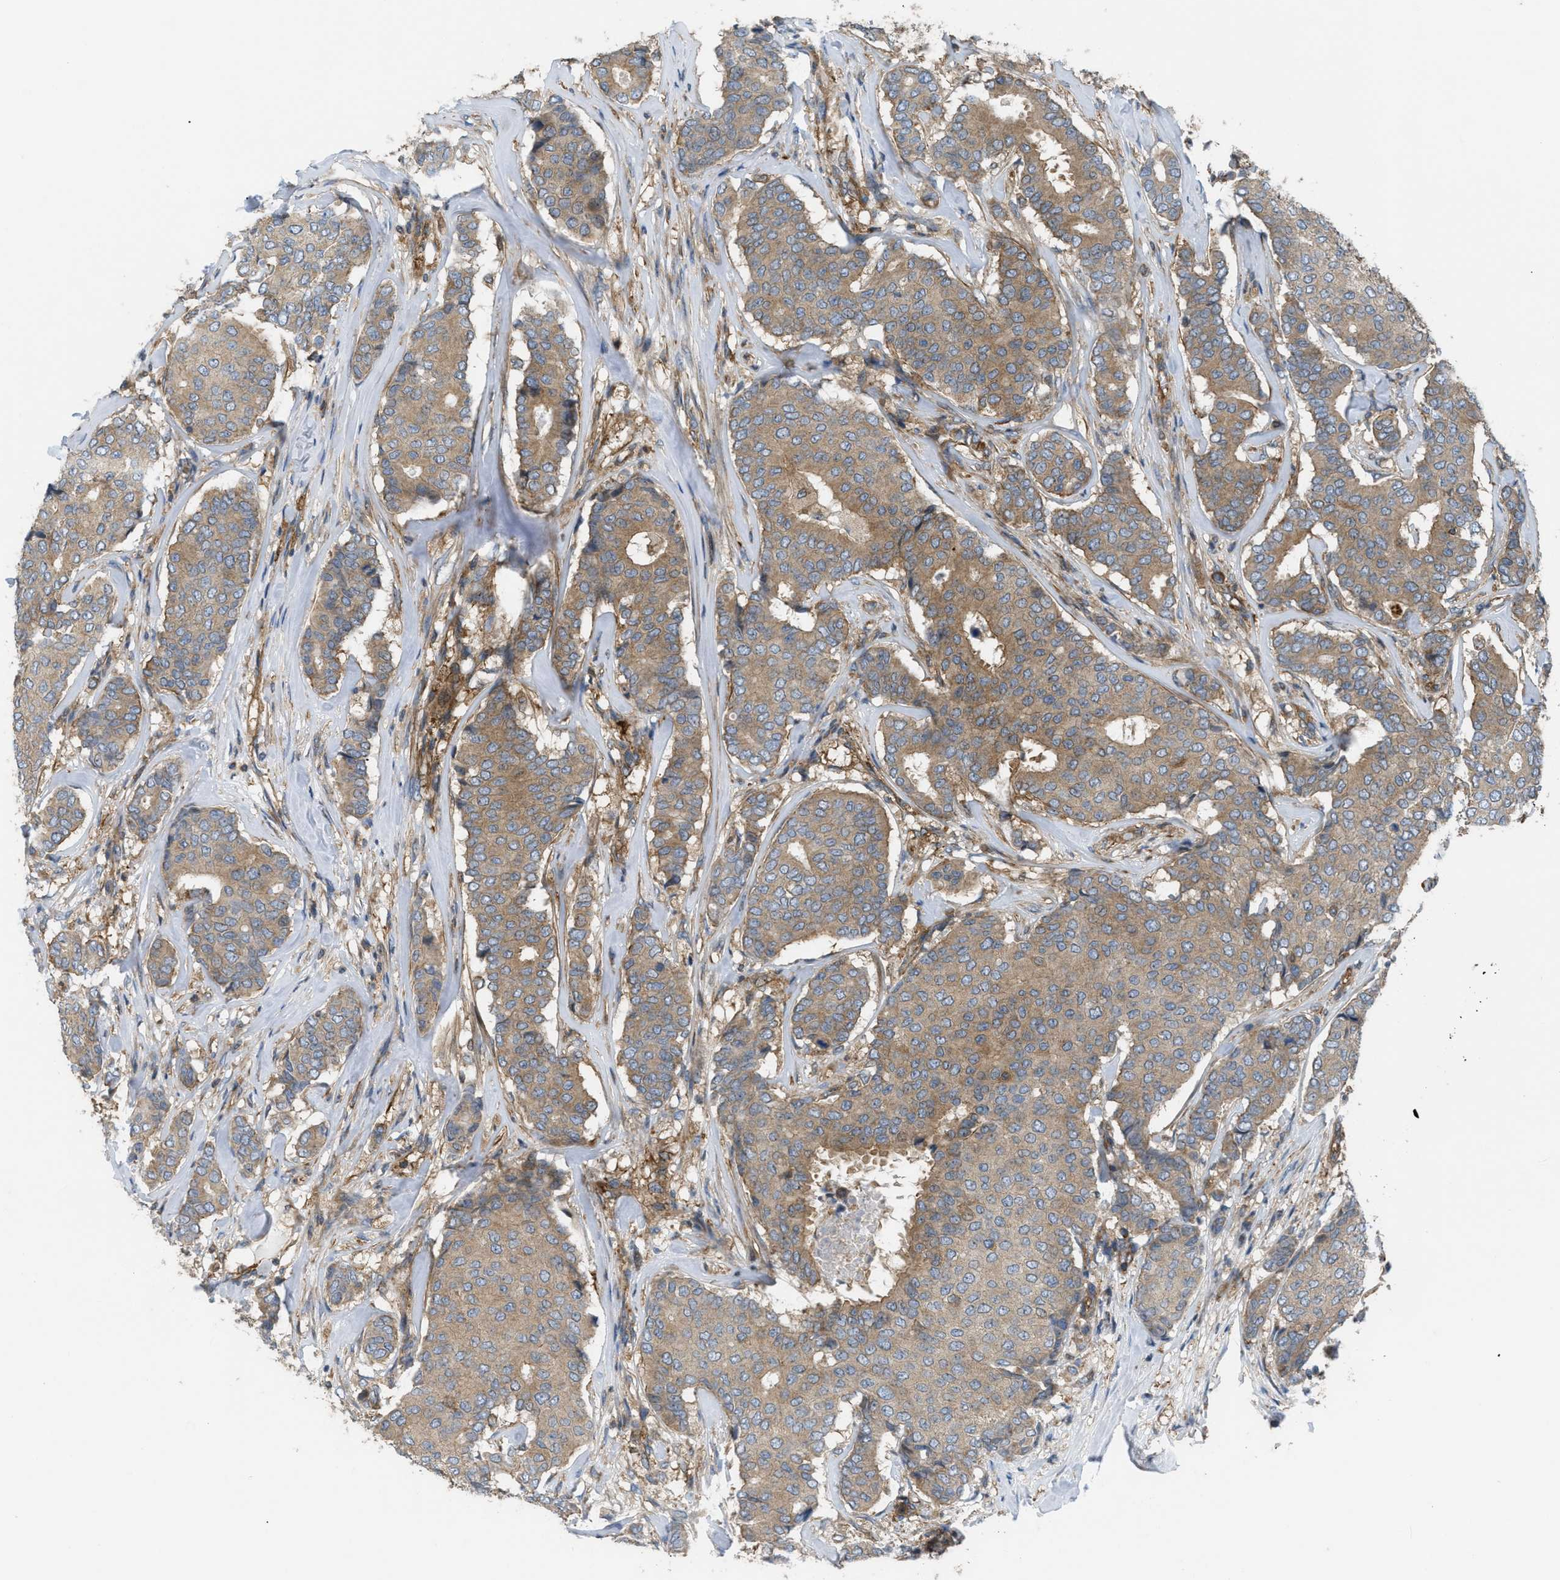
{"staining": {"intensity": "moderate", "quantity": ">75%", "location": "cytoplasmic/membranous"}, "tissue": "breast cancer", "cell_type": "Tumor cells", "image_type": "cancer", "snomed": [{"axis": "morphology", "description": "Duct carcinoma"}, {"axis": "topography", "description": "Breast"}], "caption": "Infiltrating ductal carcinoma (breast) stained with a brown dye reveals moderate cytoplasmic/membranous positive expression in approximately >75% of tumor cells.", "gene": "ATP2A3", "patient": {"sex": "female", "age": 75}}